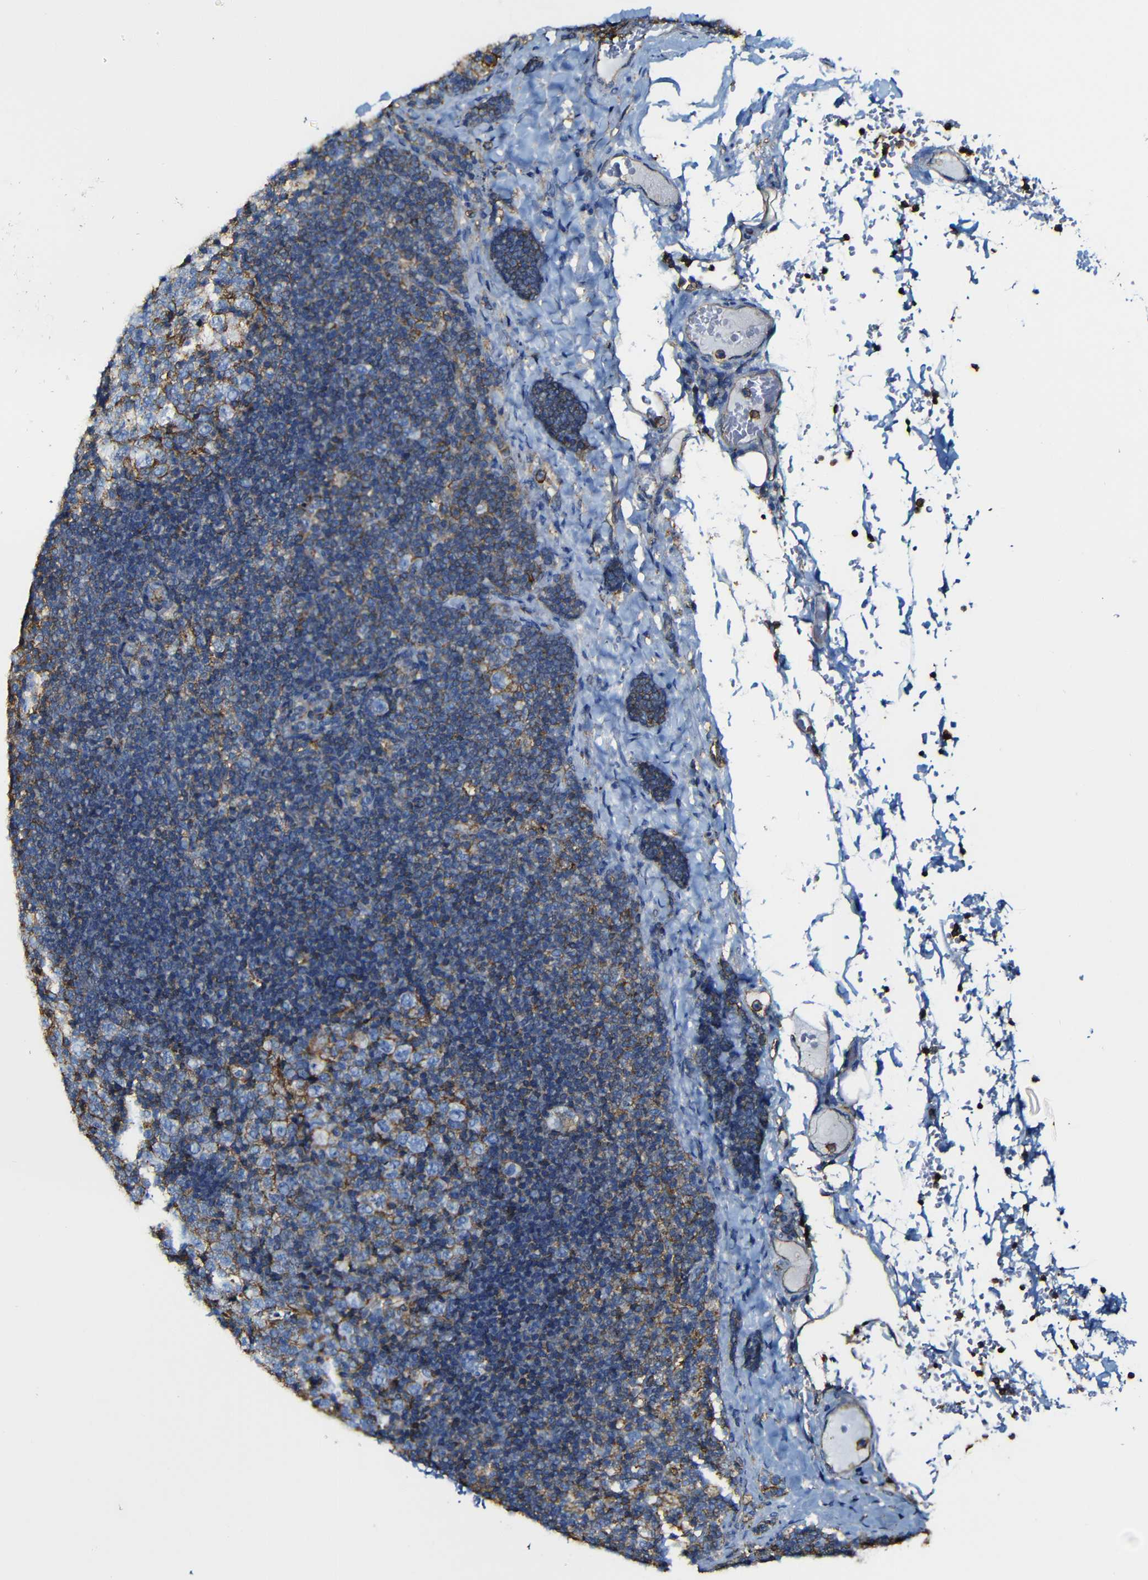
{"staining": {"intensity": "strong", "quantity": "25%-75%", "location": "cytoplasmic/membranous"}, "tissue": "lymph node", "cell_type": "Germinal center cells", "image_type": "normal", "snomed": [{"axis": "morphology", "description": "Normal tissue, NOS"}, {"axis": "topography", "description": "Lymph node"}], "caption": "Immunohistochemical staining of unremarkable human lymph node demonstrates high levels of strong cytoplasmic/membranous expression in about 25%-75% of germinal center cells.", "gene": "MSN", "patient": {"sex": "female", "age": 14}}